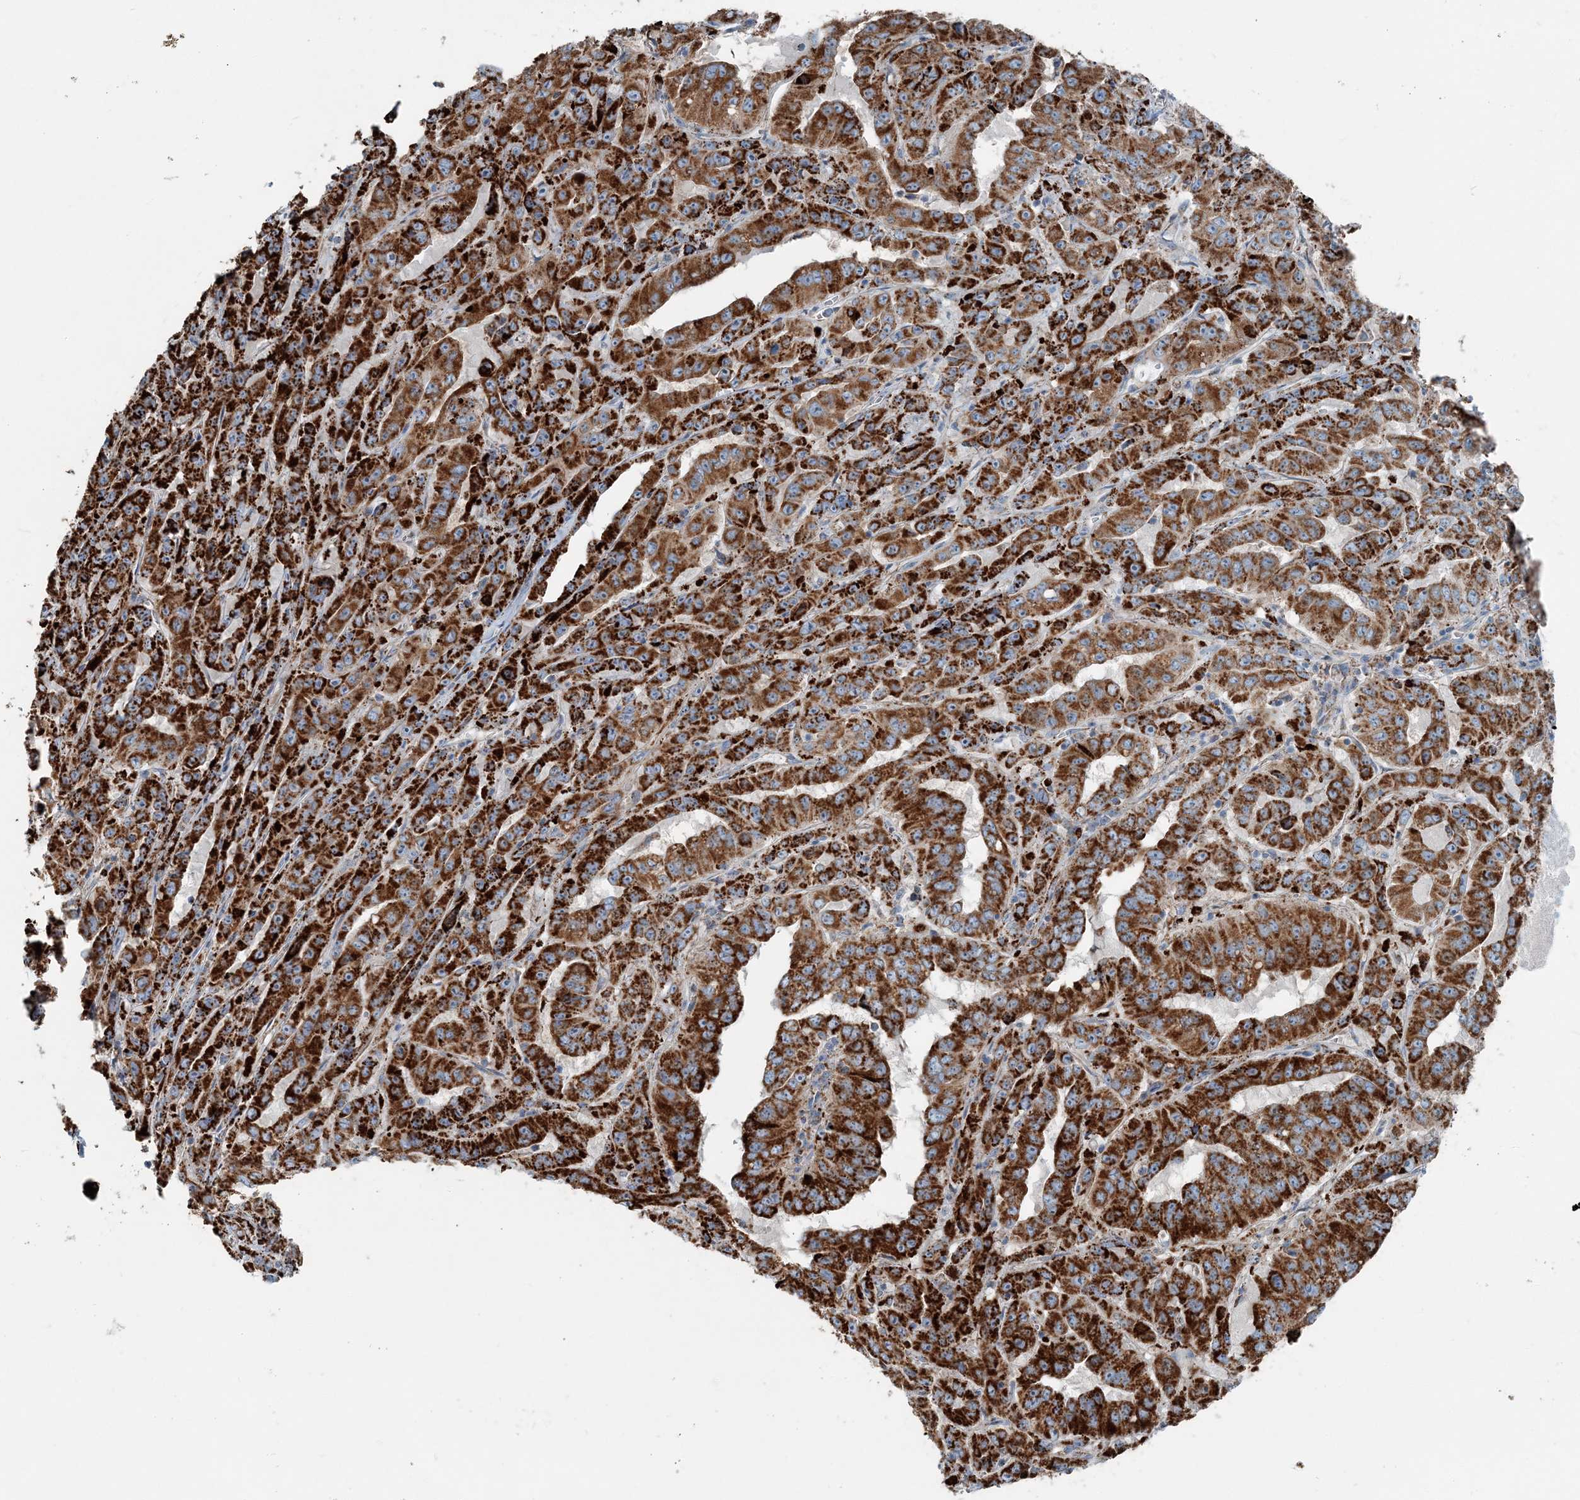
{"staining": {"intensity": "strong", "quantity": ">75%", "location": "cytoplasmic/membranous"}, "tissue": "pancreatic cancer", "cell_type": "Tumor cells", "image_type": "cancer", "snomed": [{"axis": "morphology", "description": "Adenocarcinoma, NOS"}, {"axis": "topography", "description": "Pancreas"}], "caption": "An immunohistochemistry (IHC) histopathology image of tumor tissue is shown. Protein staining in brown highlights strong cytoplasmic/membranous positivity in pancreatic cancer within tumor cells.", "gene": "INTU", "patient": {"sex": "male", "age": 63}}